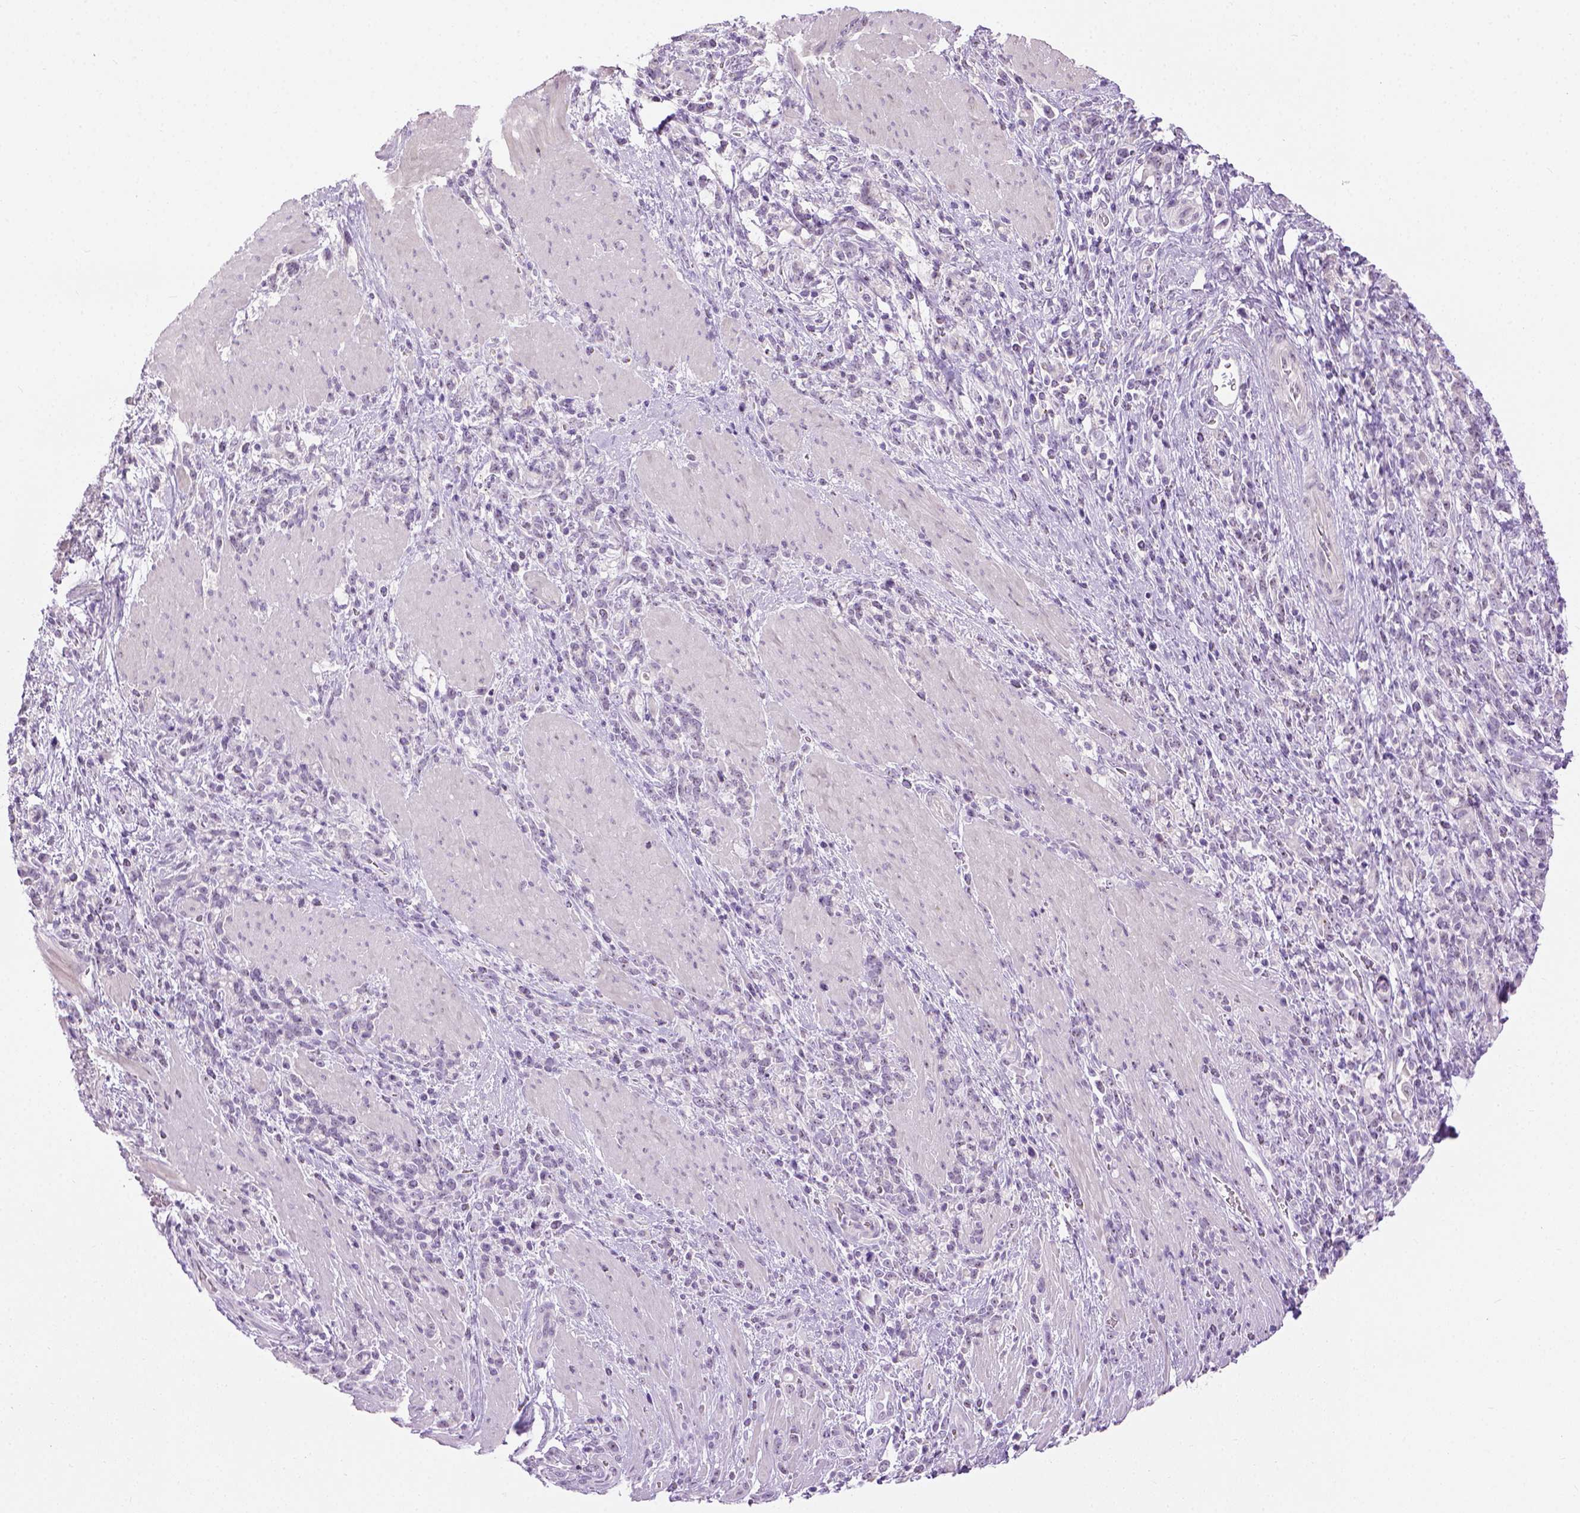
{"staining": {"intensity": "negative", "quantity": "none", "location": "none"}, "tissue": "stomach cancer", "cell_type": "Tumor cells", "image_type": "cancer", "snomed": [{"axis": "morphology", "description": "Adenocarcinoma, NOS"}, {"axis": "topography", "description": "Stomach"}], "caption": "Adenocarcinoma (stomach) was stained to show a protein in brown. There is no significant positivity in tumor cells.", "gene": "UTP4", "patient": {"sex": "female", "age": 57}}